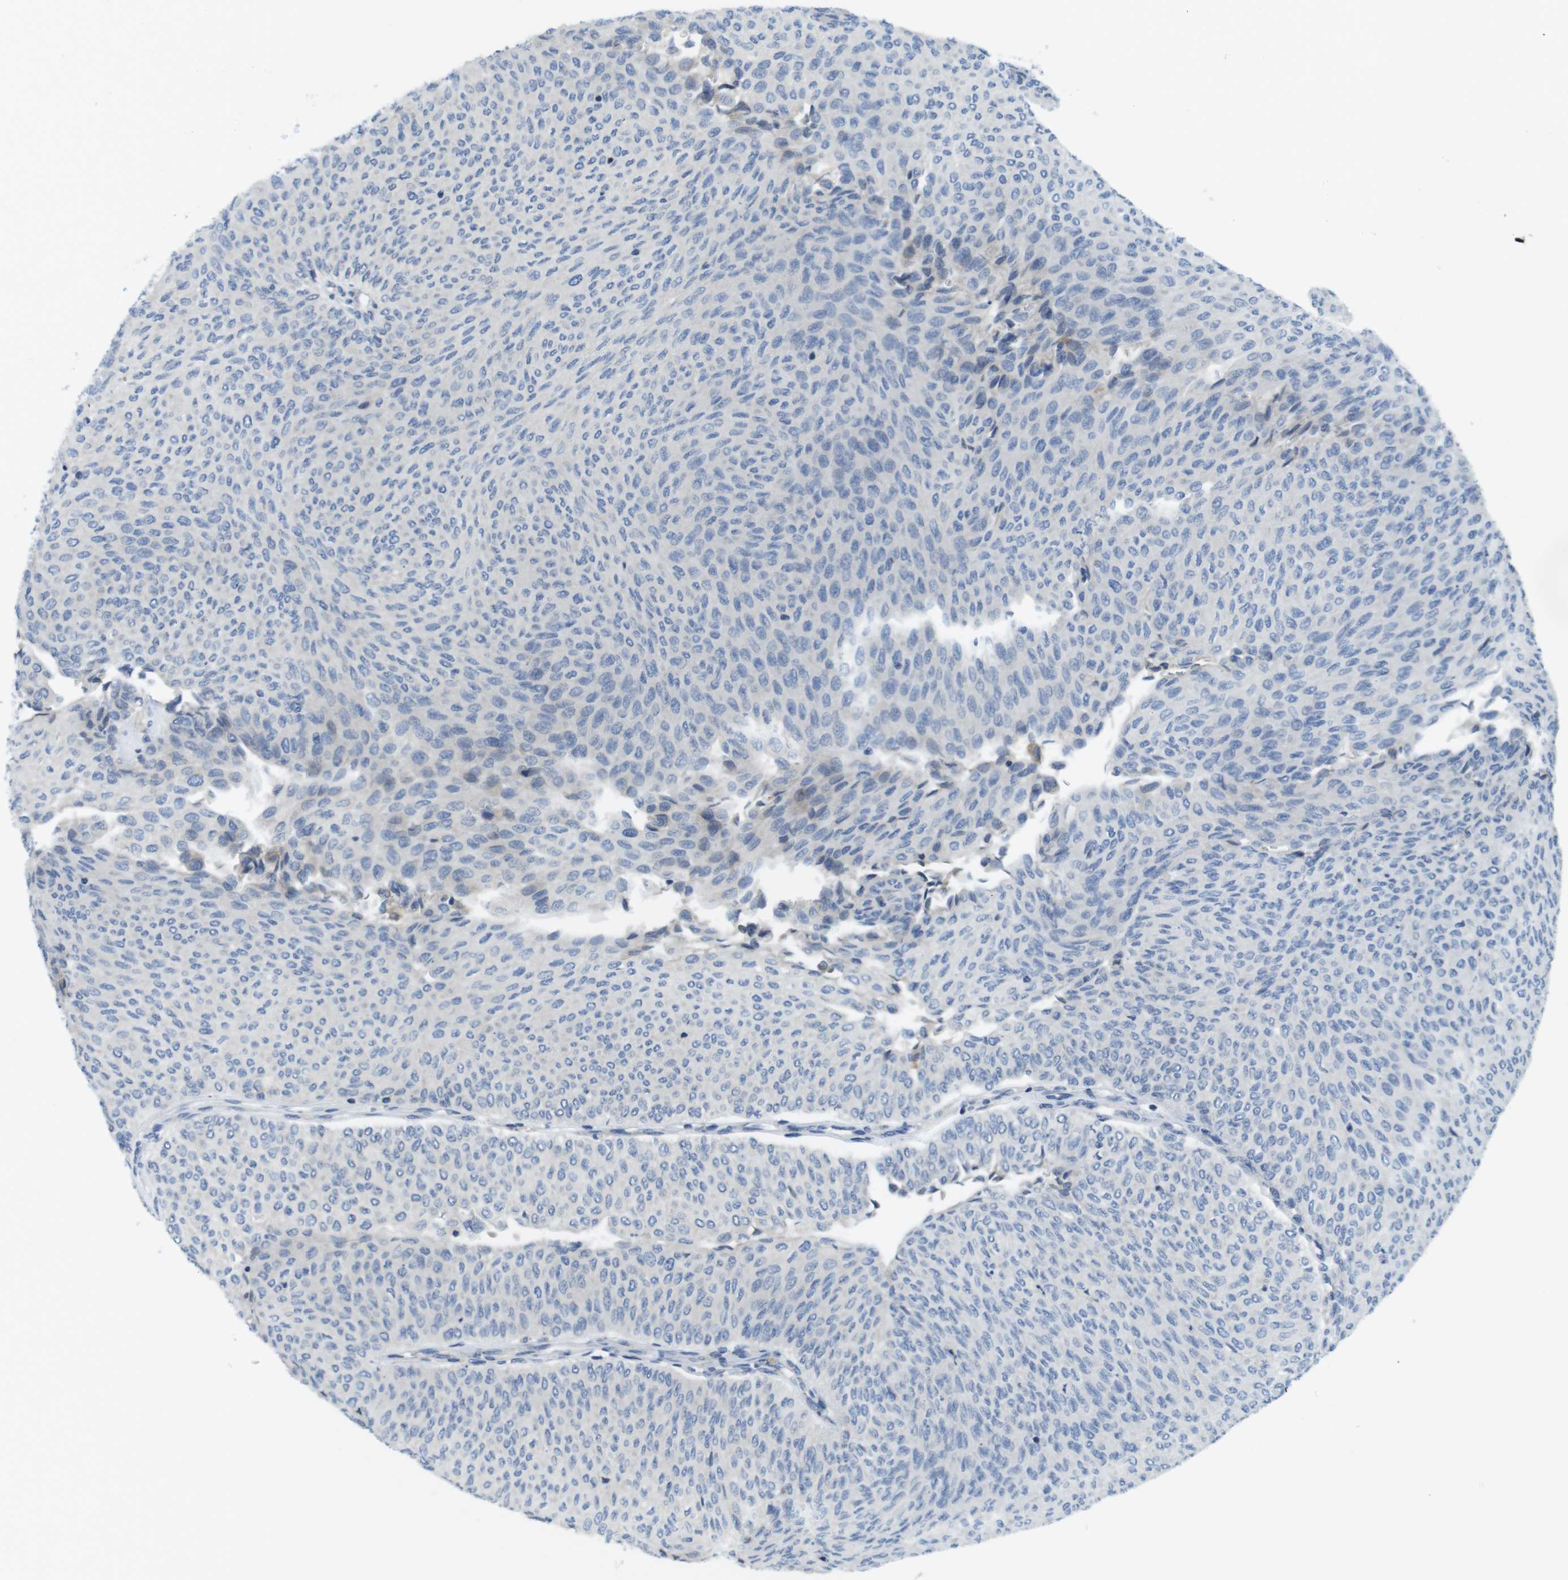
{"staining": {"intensity": "negative", "quantity": "none", "location": "none"}, "tissue": "urothelial cancer", "cell_type": "Tumor cells", "image_type": "cancer", "snomed": [{"axis": "morphology", "description": "Urothelial carcinoma, Low grade"}, {"axis": "topography", "description": "Urinary bladder"}], "caption": "Immunohistochemistry (IHC) micrograph of neoplastic tissue: low-grade urothelial carcinoma stained with DAB exhibits no significant protein expression in tumor cells.", "gene": "CLPTM1L", "patient": {"sex": "male", "age": 78}}